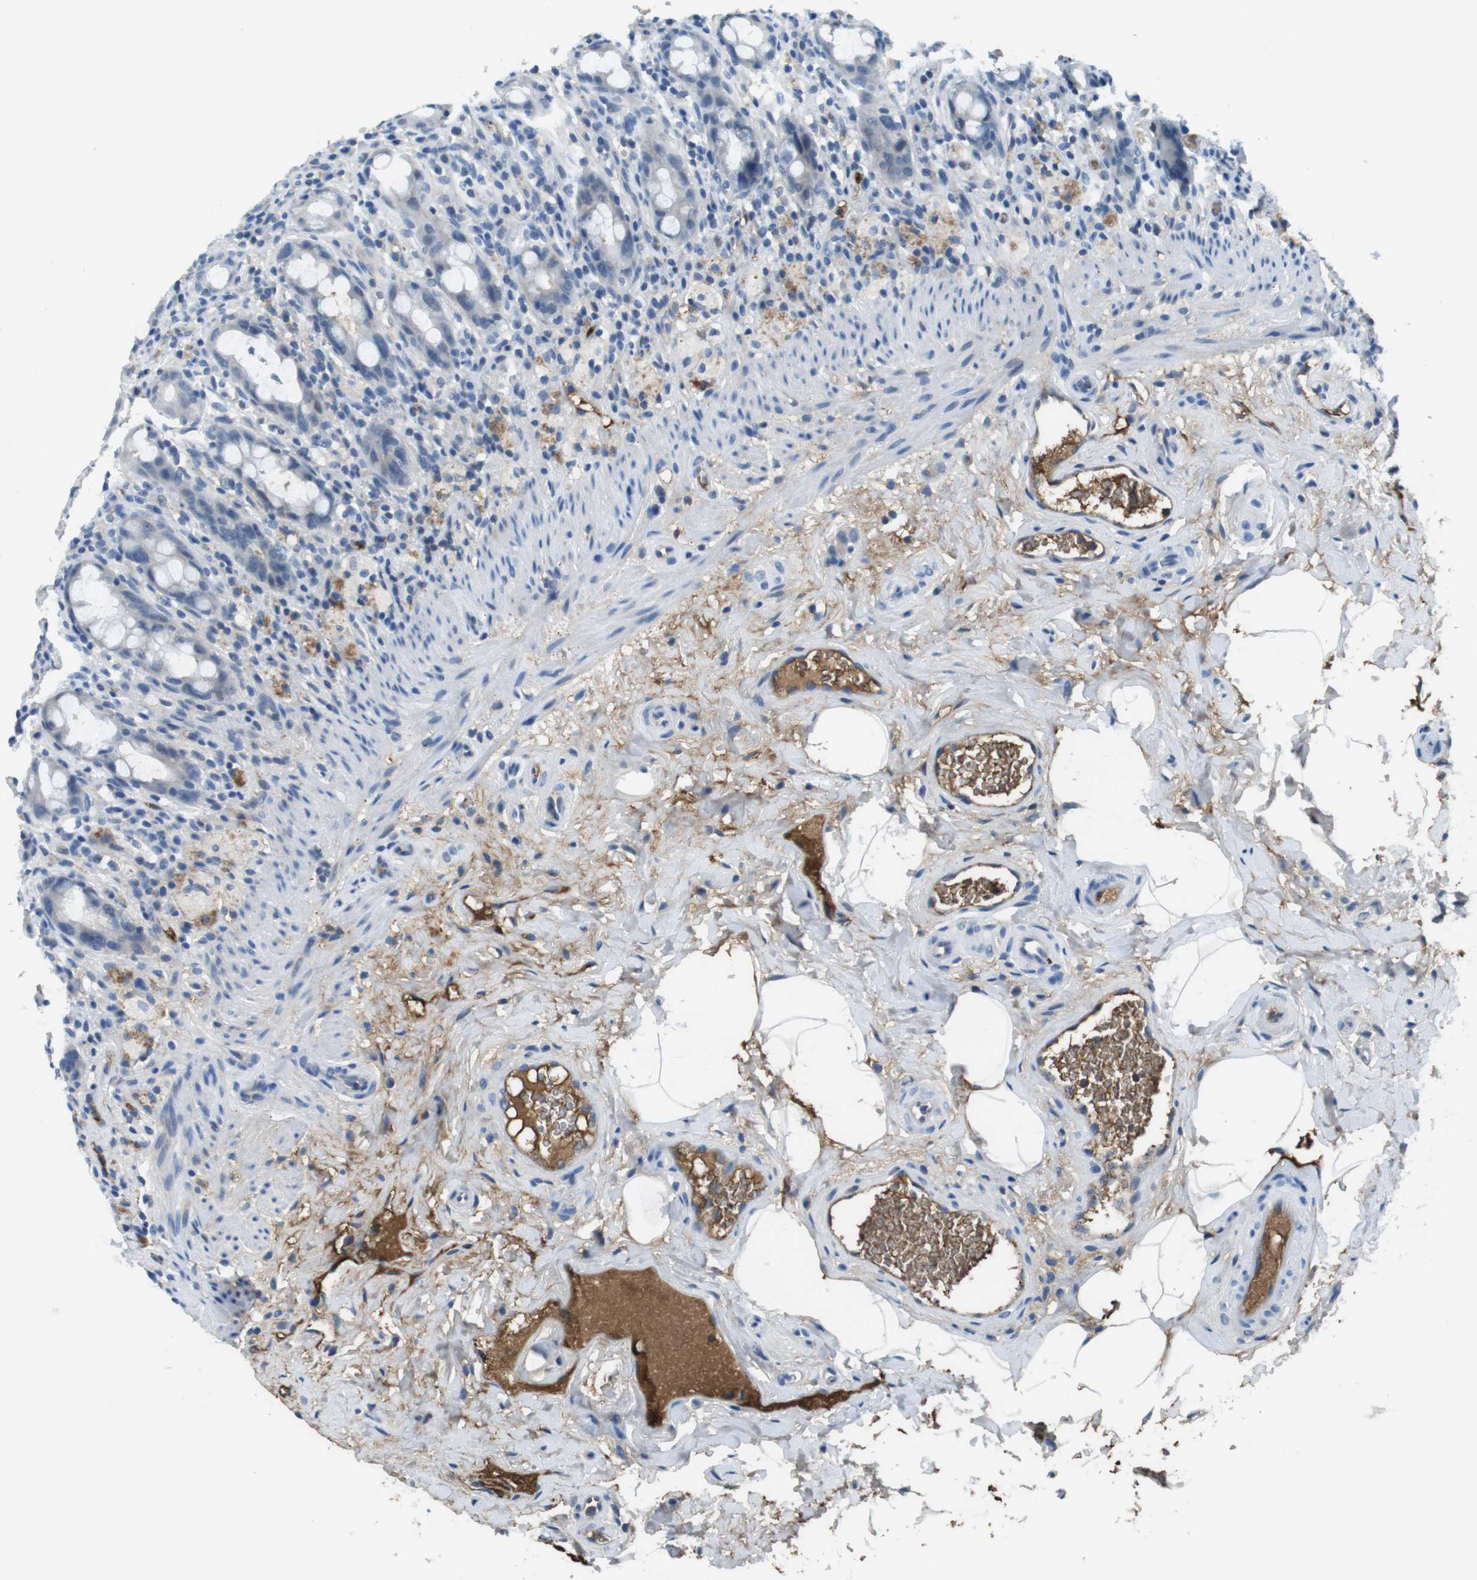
{"staining": {"intensity": "negative", "quantity": "none", "location": "none"}, "tissue": "rectum", "cell_type": "Glandular cells", "image_type": "normal", "snomed": [{"axis": "morphology", "description": "Normal tissue, NOS"}, {"axis": "topography", "description": "Rectum"}], "caption": "The immunohistochemistry micrograph has no significant staining in glandular cells of rectum. (DAB (3,3'-diaminobenzidine) immunohistochemistry visualized using brightfield microscopy, high magnification).", "gene": "TMPRSS15", "patient": {"sex": "male", "age": 44}}